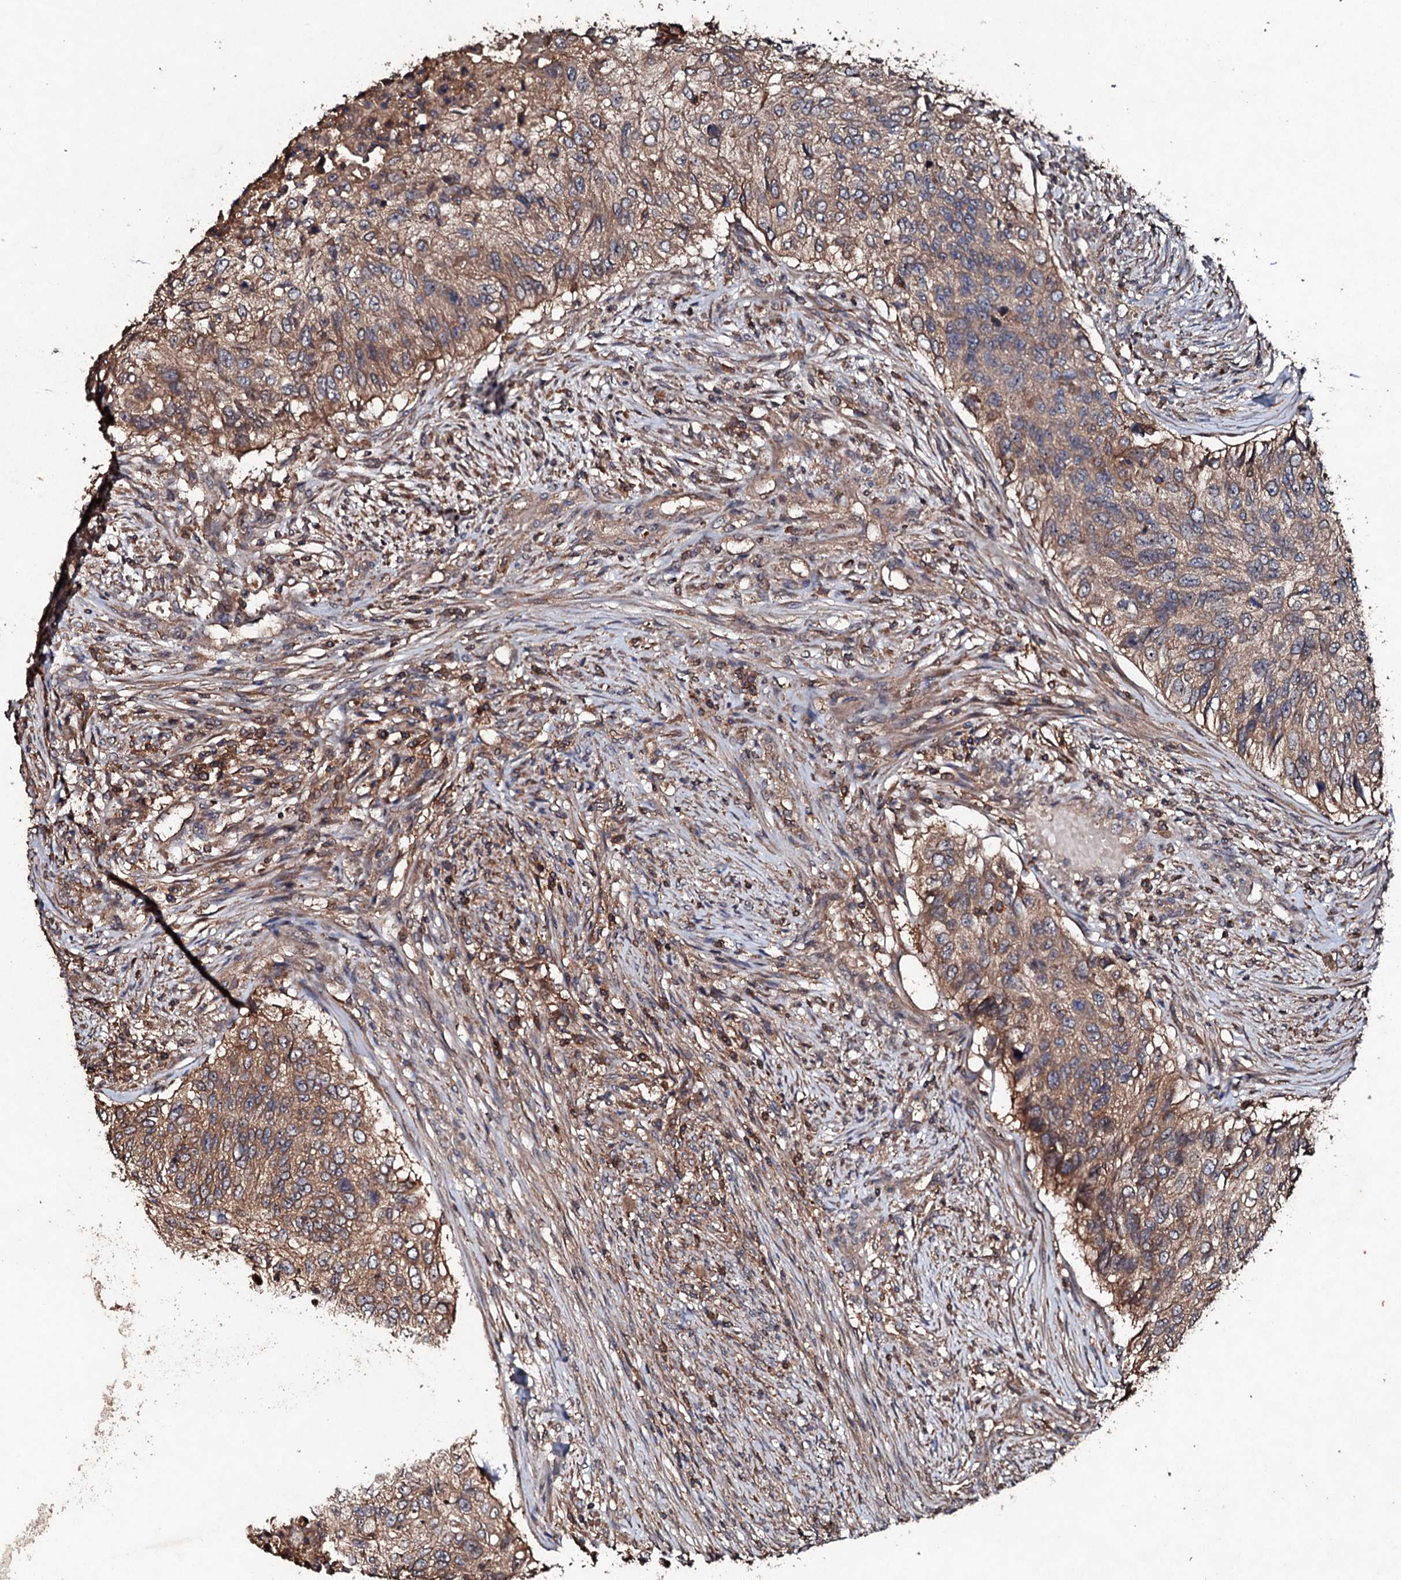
{"staining": {"intensity": "moderate", "quantity": ">75%", "location": "cytoplasmic/membranous"}, "tissue": "urothelial cancer", "cell_type": "Tumor cells", "image_type": "cancer", "snomed": [{"axis": "morphology", "description": "Urothelial carcinoma, High grade"}, {"axis": "topography", "description": "Urinary bladder"}], "caption": "The immunohistochemical stain highlights moderate cytoplasmic/membranous staining in tumor cells of high-grade urothelial carcinoma tissue. (Stains: DAB (3,3'-diaminobenzidine) in brown, nuclei in blue, Microscopy: brightfield microscopy at high magnification).", "gene": "KERA", "patient": {"sex": "female", "age": 60}}